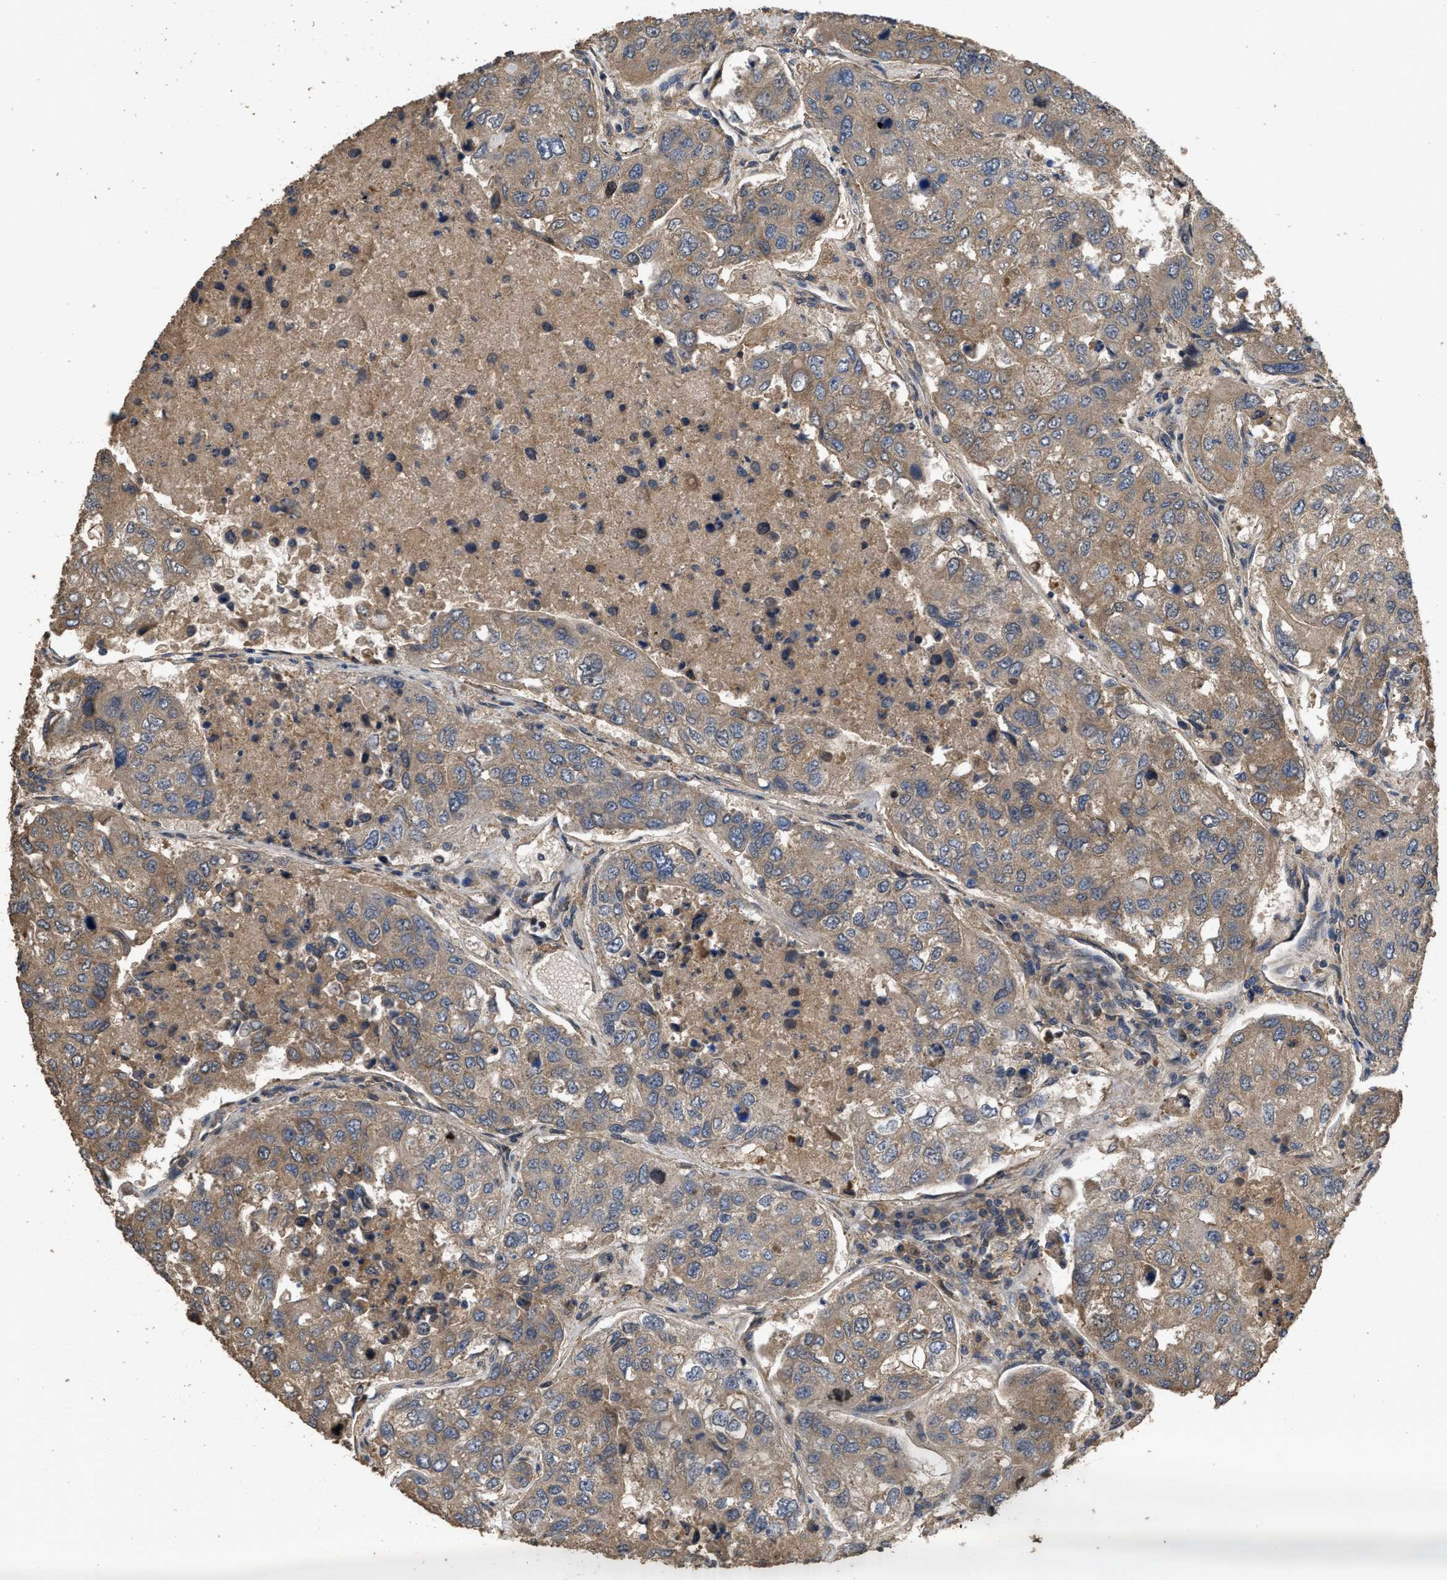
{"staining": {"intensity": "moderate", "quantity": "25%-75%", "location": "cytoplasmic/membranous"}, "tissue": "urothelial cancer", "cell_type": "Tumor cells", "image_type": "cancer", "snomed": [{"axis": "morphology", "description": "Urothelial carcinoma, High grade"}, {"axis": "topography", "description": "Lymph node"}, {"axis": "topography", "description": "Urinary bladder"}], "caption": "This is a histology image of immunohistochemistry staining of high-grade urothelial carcinoma, which shows moderate staining in the cytoplasmic/membranous of tumor cells.", "gene": "UTRN", "patient": {"sex": "male", "age": 51}}